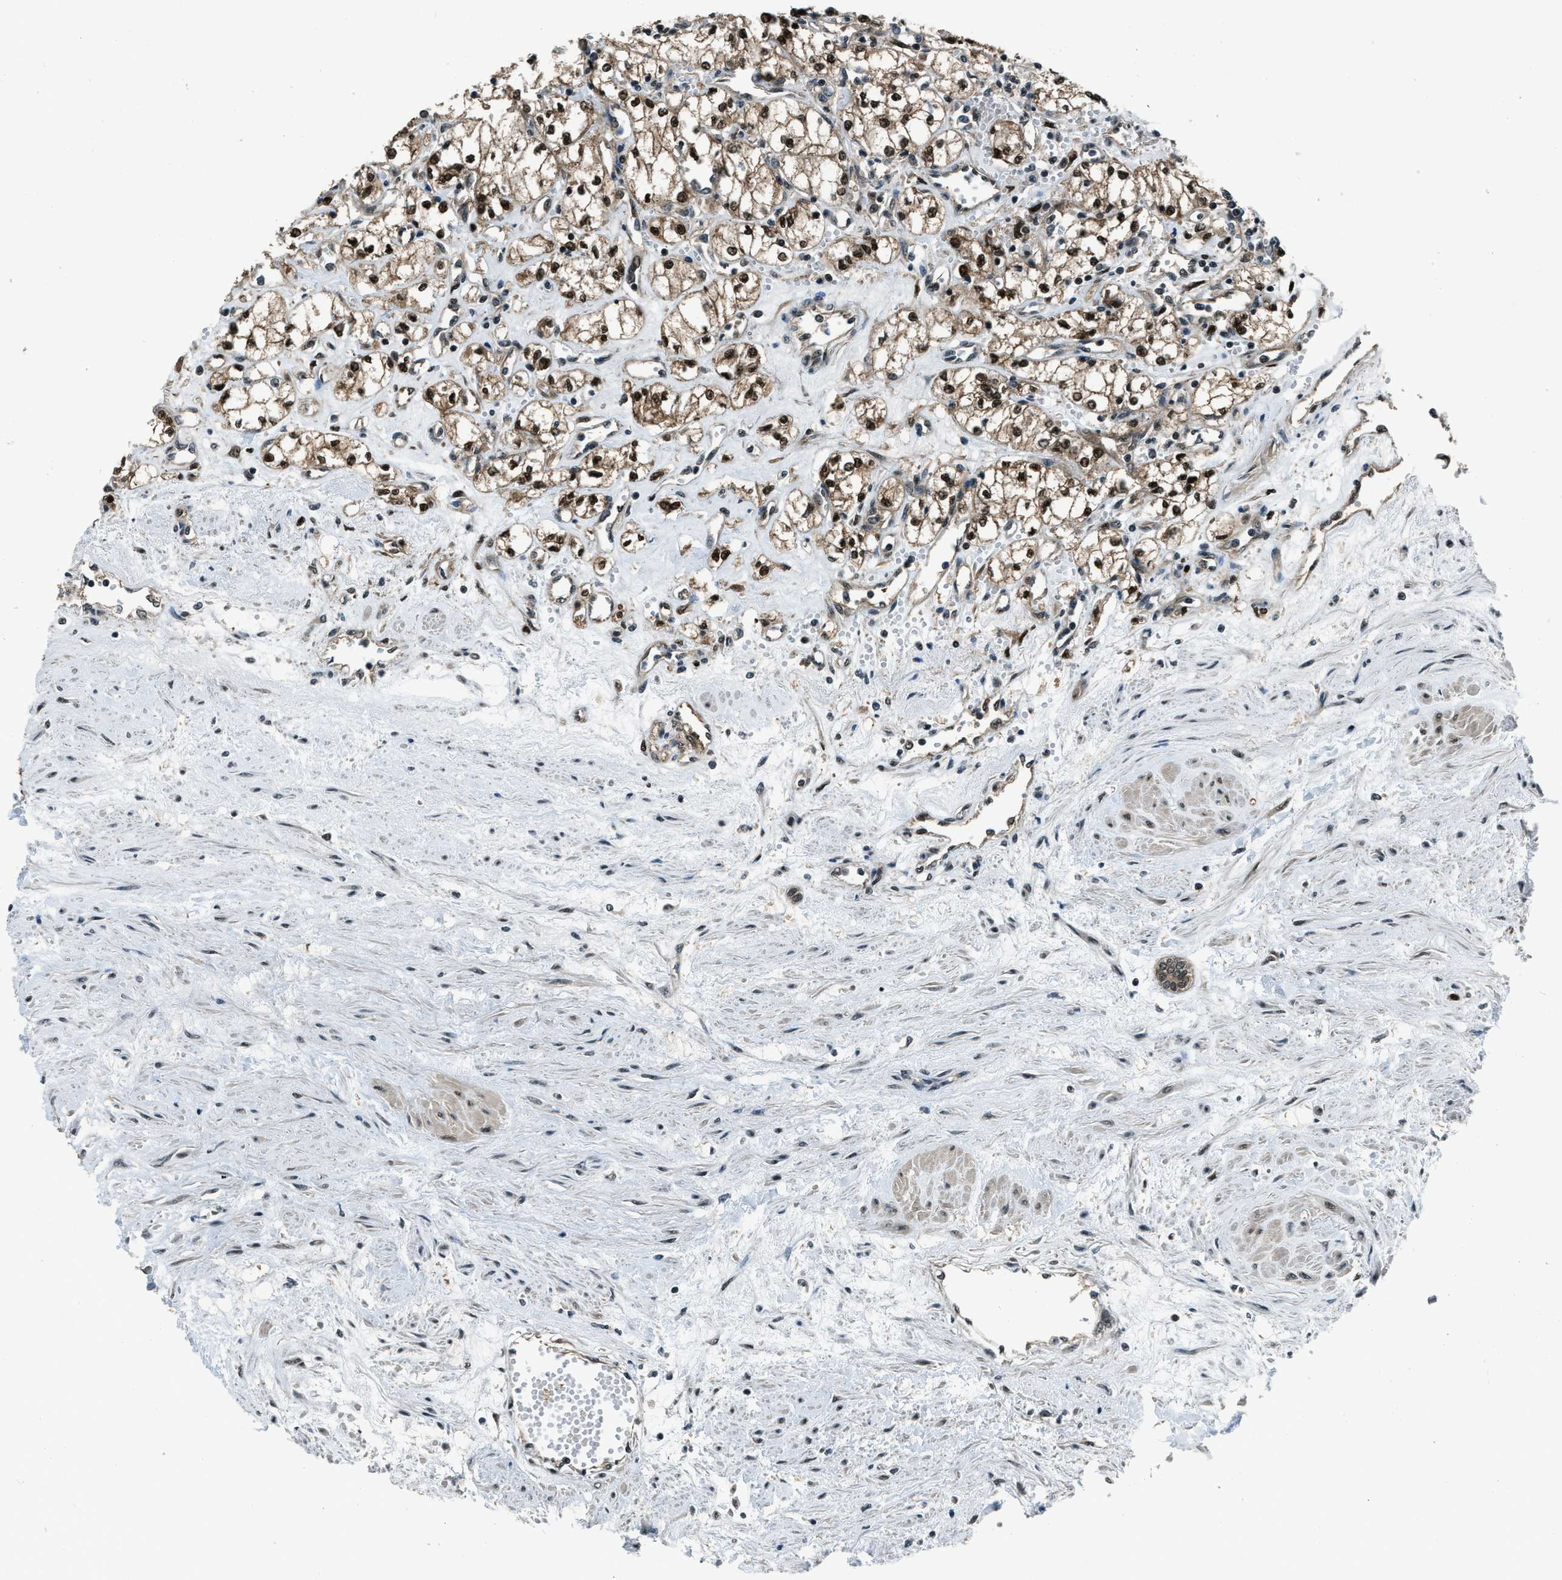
{"staining": {"intensity": "strong", "quantity": ">75%", "location": "cytoplasmic/membranous,nuclear"}, "tissue": "renal cancer", "cell_type": "Tumor cells", "image_type": "cancer", "snomed": [{"axis": "morphology", "description": "Adenocarcinoma, NOS"}, {"axis": "topography", "description": "Kidney"}], "caption": "Protein staining exhibits strong cytoplasmic/membranous and nuclear expression in approximately >75% of tumor cells in renal adenocarcinoma.", "gene": "NUDCD3", "patient": {"sex": "male", "age": 59}}